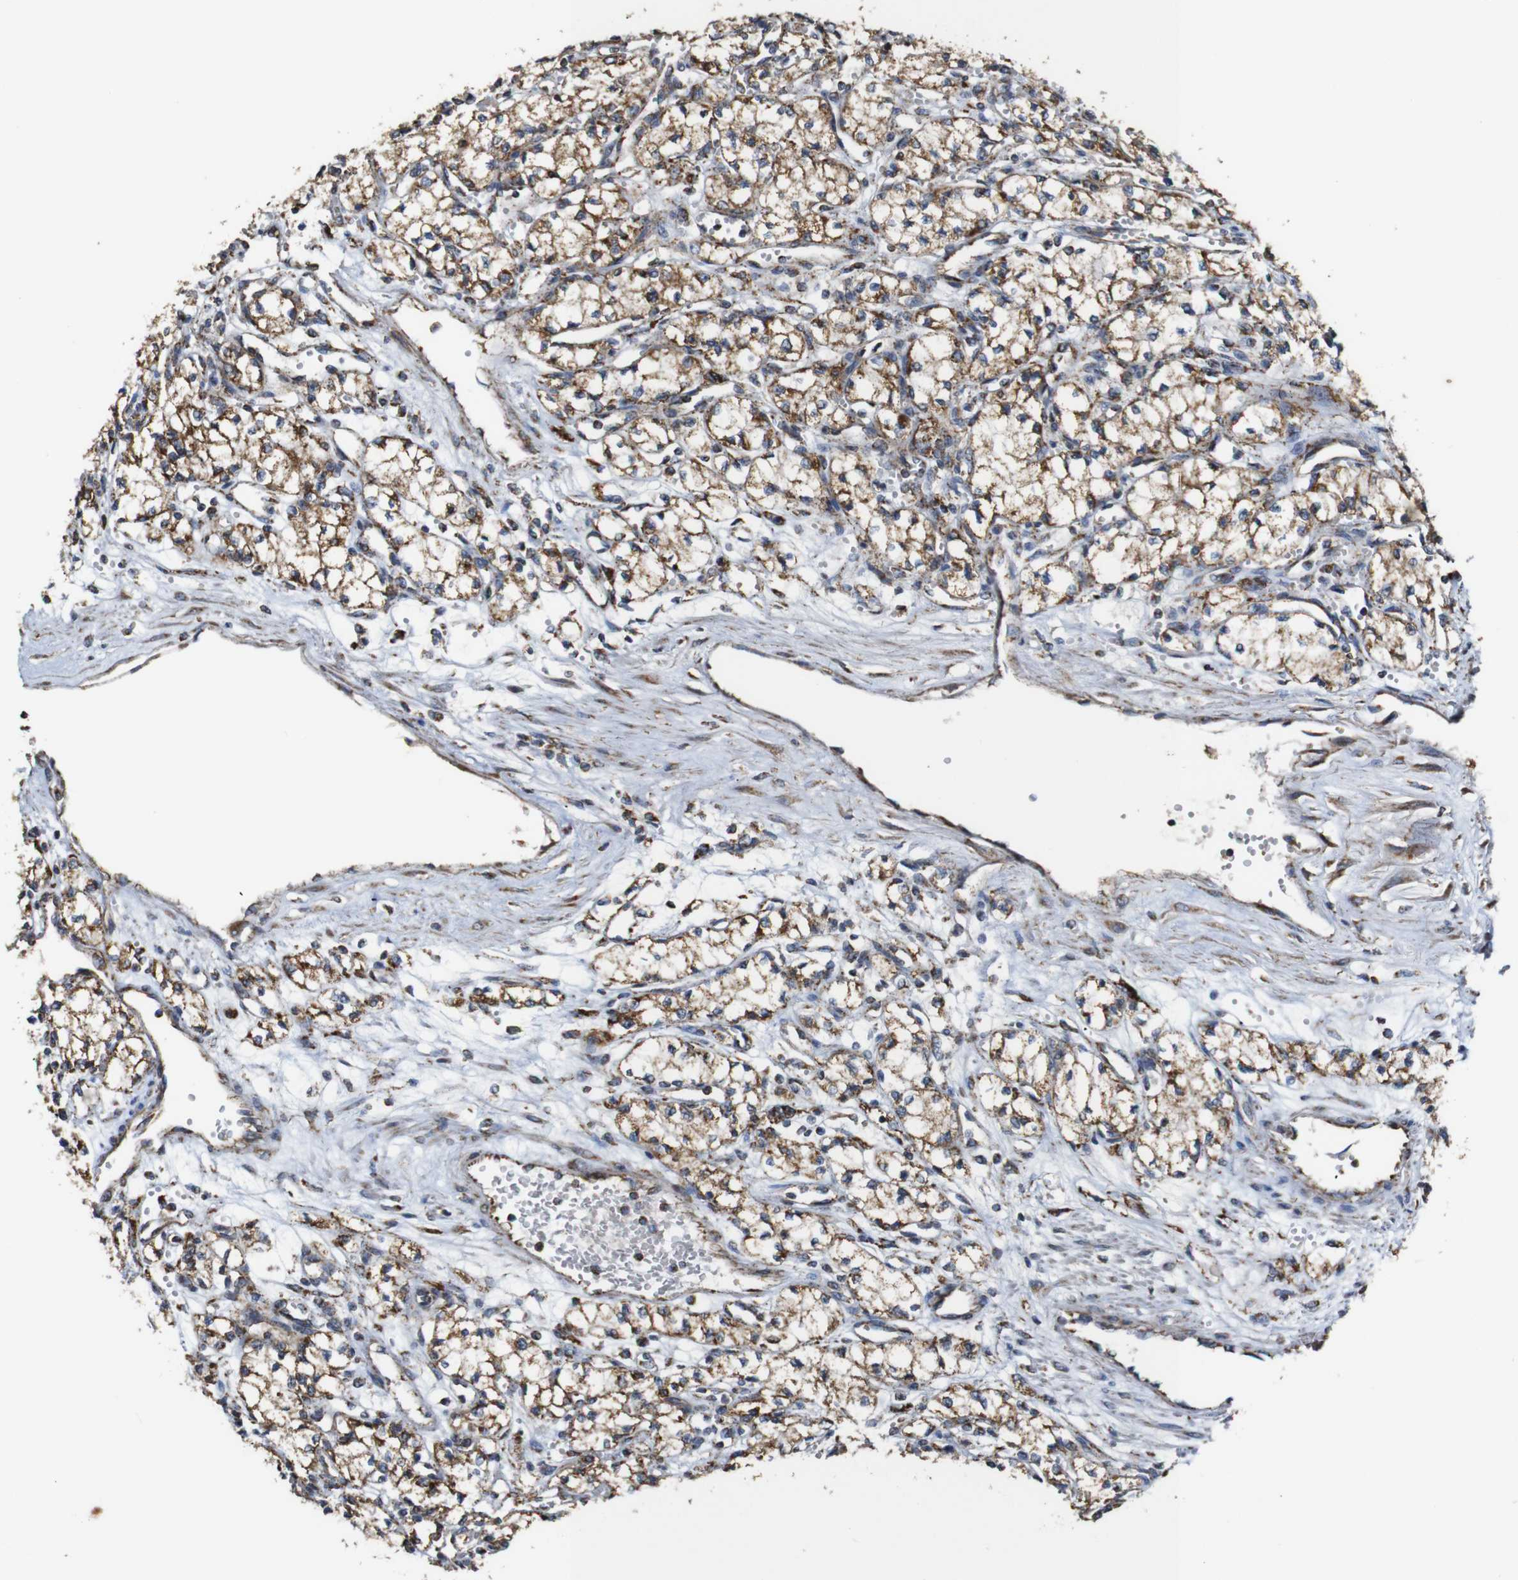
{"staining": {"intensity": "moderate", "quantity": ">75%", "location": "cytoplasmic/membranous"}, "tissue": "renal cancer", "cell_type": "Tumor cells", "image_type": "cancer", "snomed": [{"axis": "morphology", "description": "Normal tissue, NOS"}, {"axis": "morphology", "description": "Adenocarcinoma, NOS"}, {"axis": "topography", "description": "Kidney"}], "caption": "Renal cancer tissue demonstrates moderate cytoplasmic/membranous staining in approximately >75% of tumor cells, visualized by immunohistochemistry. Immunohistochemistry stains the protein in brown and the nuclei are stained blue.", "gene": "NR3C2", "patient": {"sex": "male", "age": 59}}